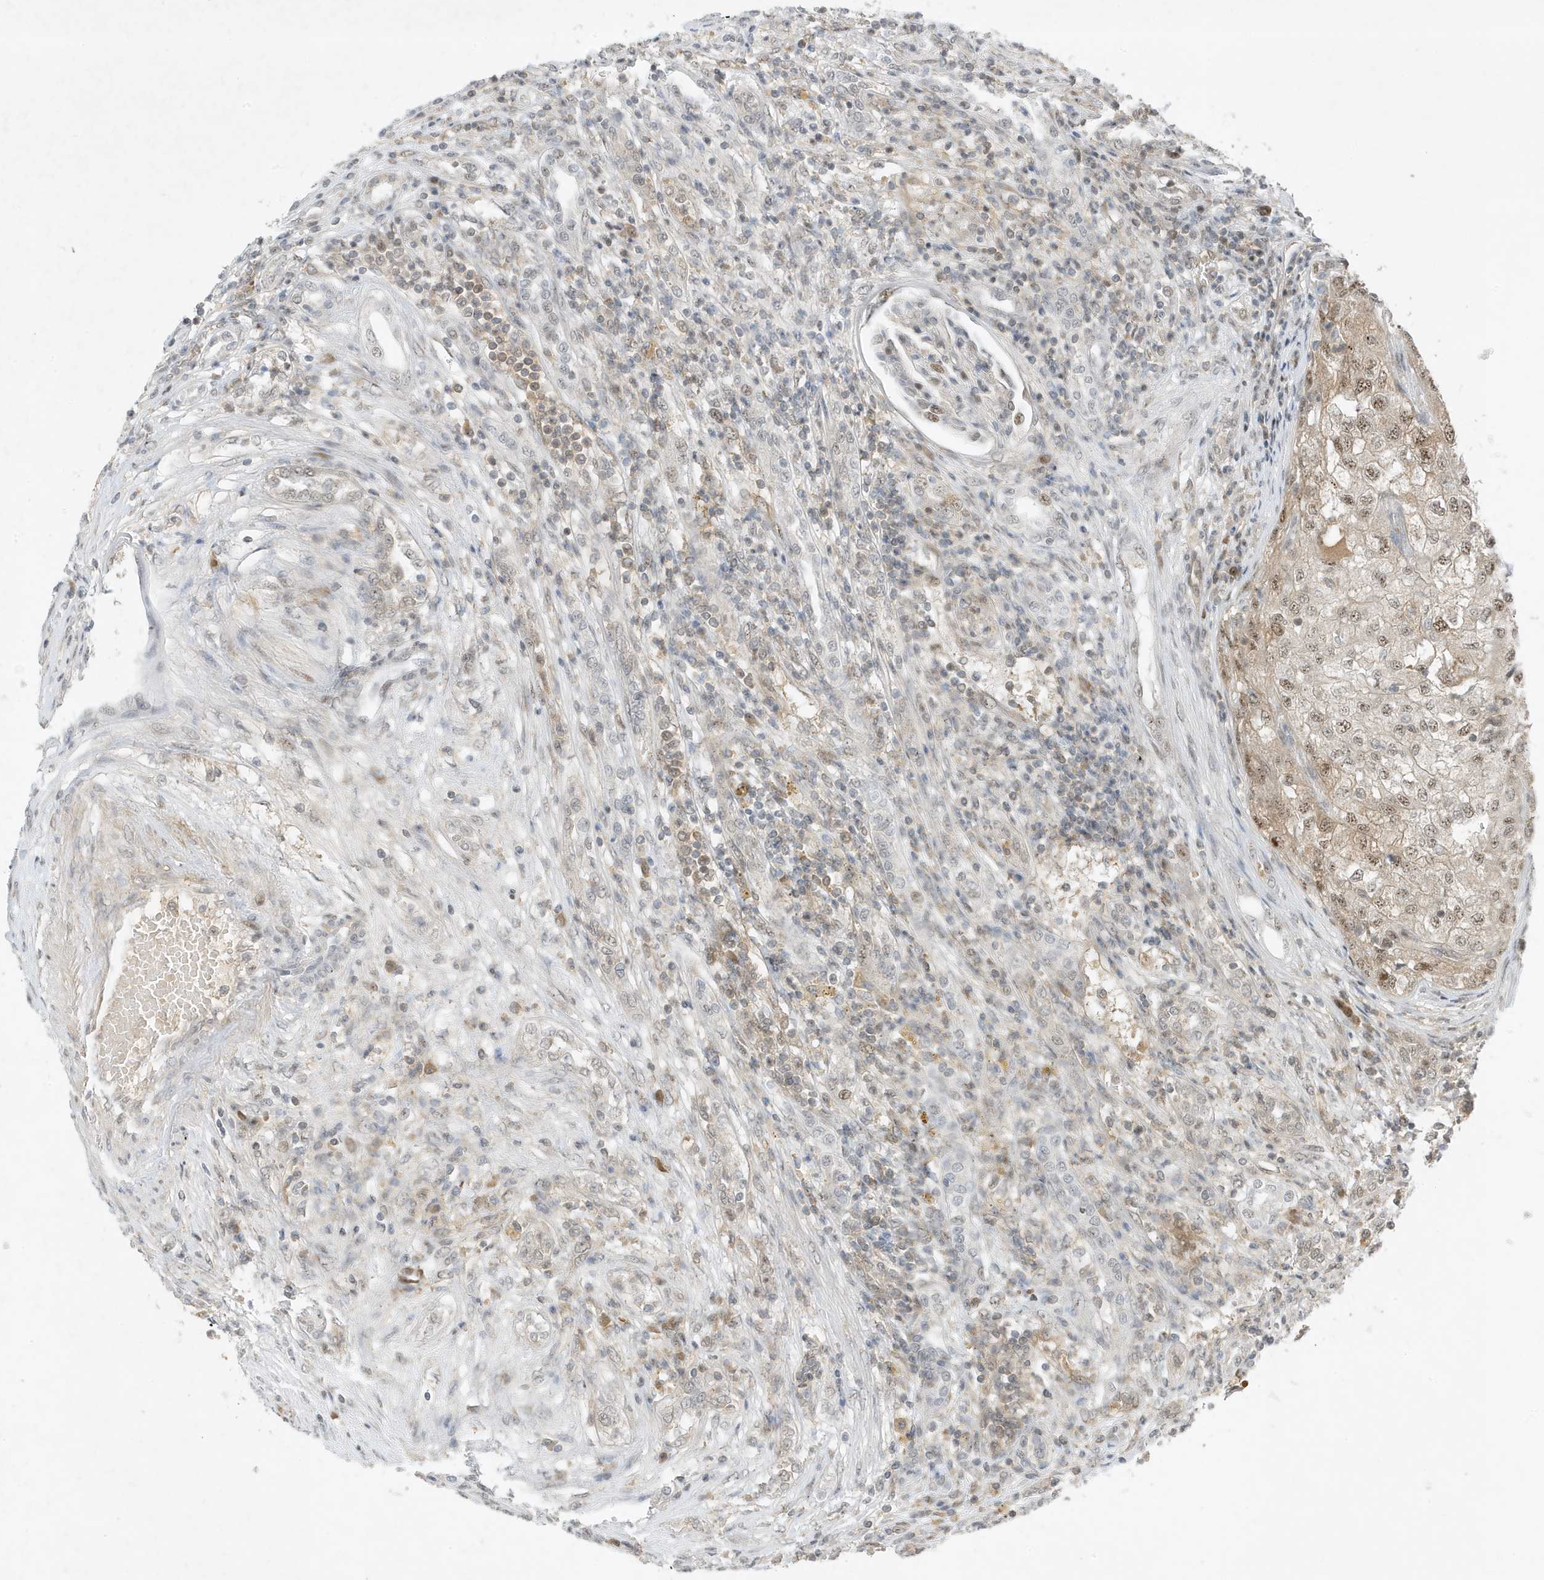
{"staining": {"intensity": "weak", "quantity": "25%-75%", "location": "cytoplasmic/membranous,nuclear"}, "tissue": "renal cancer", "cell_type": "Tumor cells", "image_type": "cancer", "snomed": [{"axis": "morphology", "description": "Adenocarcinoma, NOS"}, {"axis": "topography", "description": "Kidney"}], "caption": "Immunohistochemistry histopathology image of neoplastic tissue: human renal cancer stained using immunohistochemistry (IHC) shows low levels of weak protein expression localized specifically in the cytoplasmic/membranous and nuclear of tumor cells, appearing as a cytoplasmic/membranous and nuclear brown color.", "gene": "MAST3", "patient": {"sex": "female", "age": 54}}